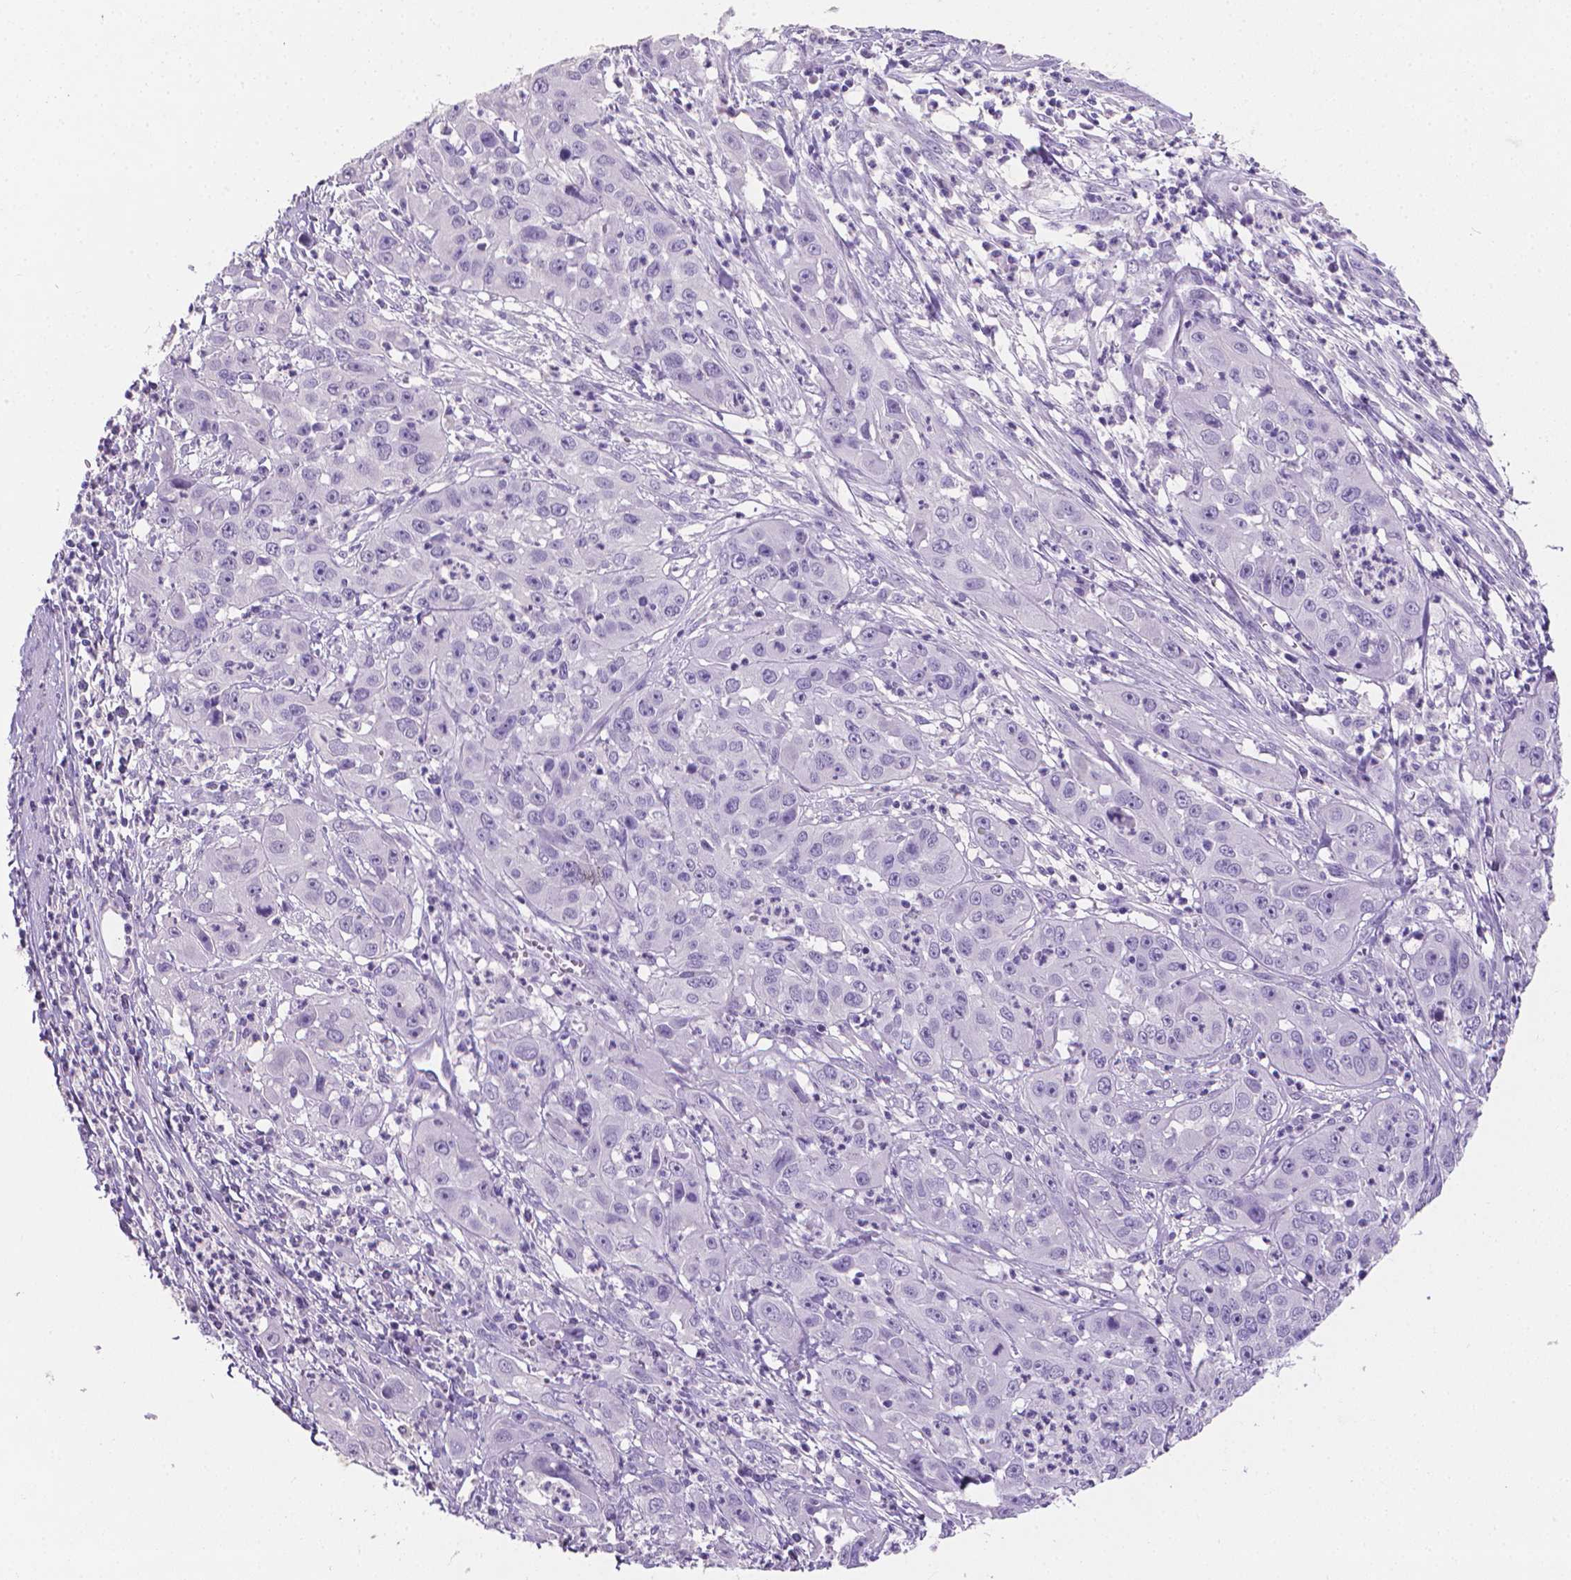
{"staining": {"intensity": "negative", "quantity": "none", "location": "none"}, "tissue": "cervical cancer", "cell_type": "Tumor cells", "image_type": "cancer", "snomed": [{"axis": "morphology", "description": "Squamous cell carcinoma, NOS"}, {"axis": "topography", "description": "Cervix"}], "caption": "This is a histopathology image of immunohistochemistry (IHC) staining of squamous cell carcinoma (cervical), which shows no staining in tumor cells. (Brightfield microscopy of DAB (3,3'-diaminobenzidine) immunohistochemistry (IHC) at high magnification).", "gene": "XPNPEP2", "patient": {"sex": "female", "age": 32}}